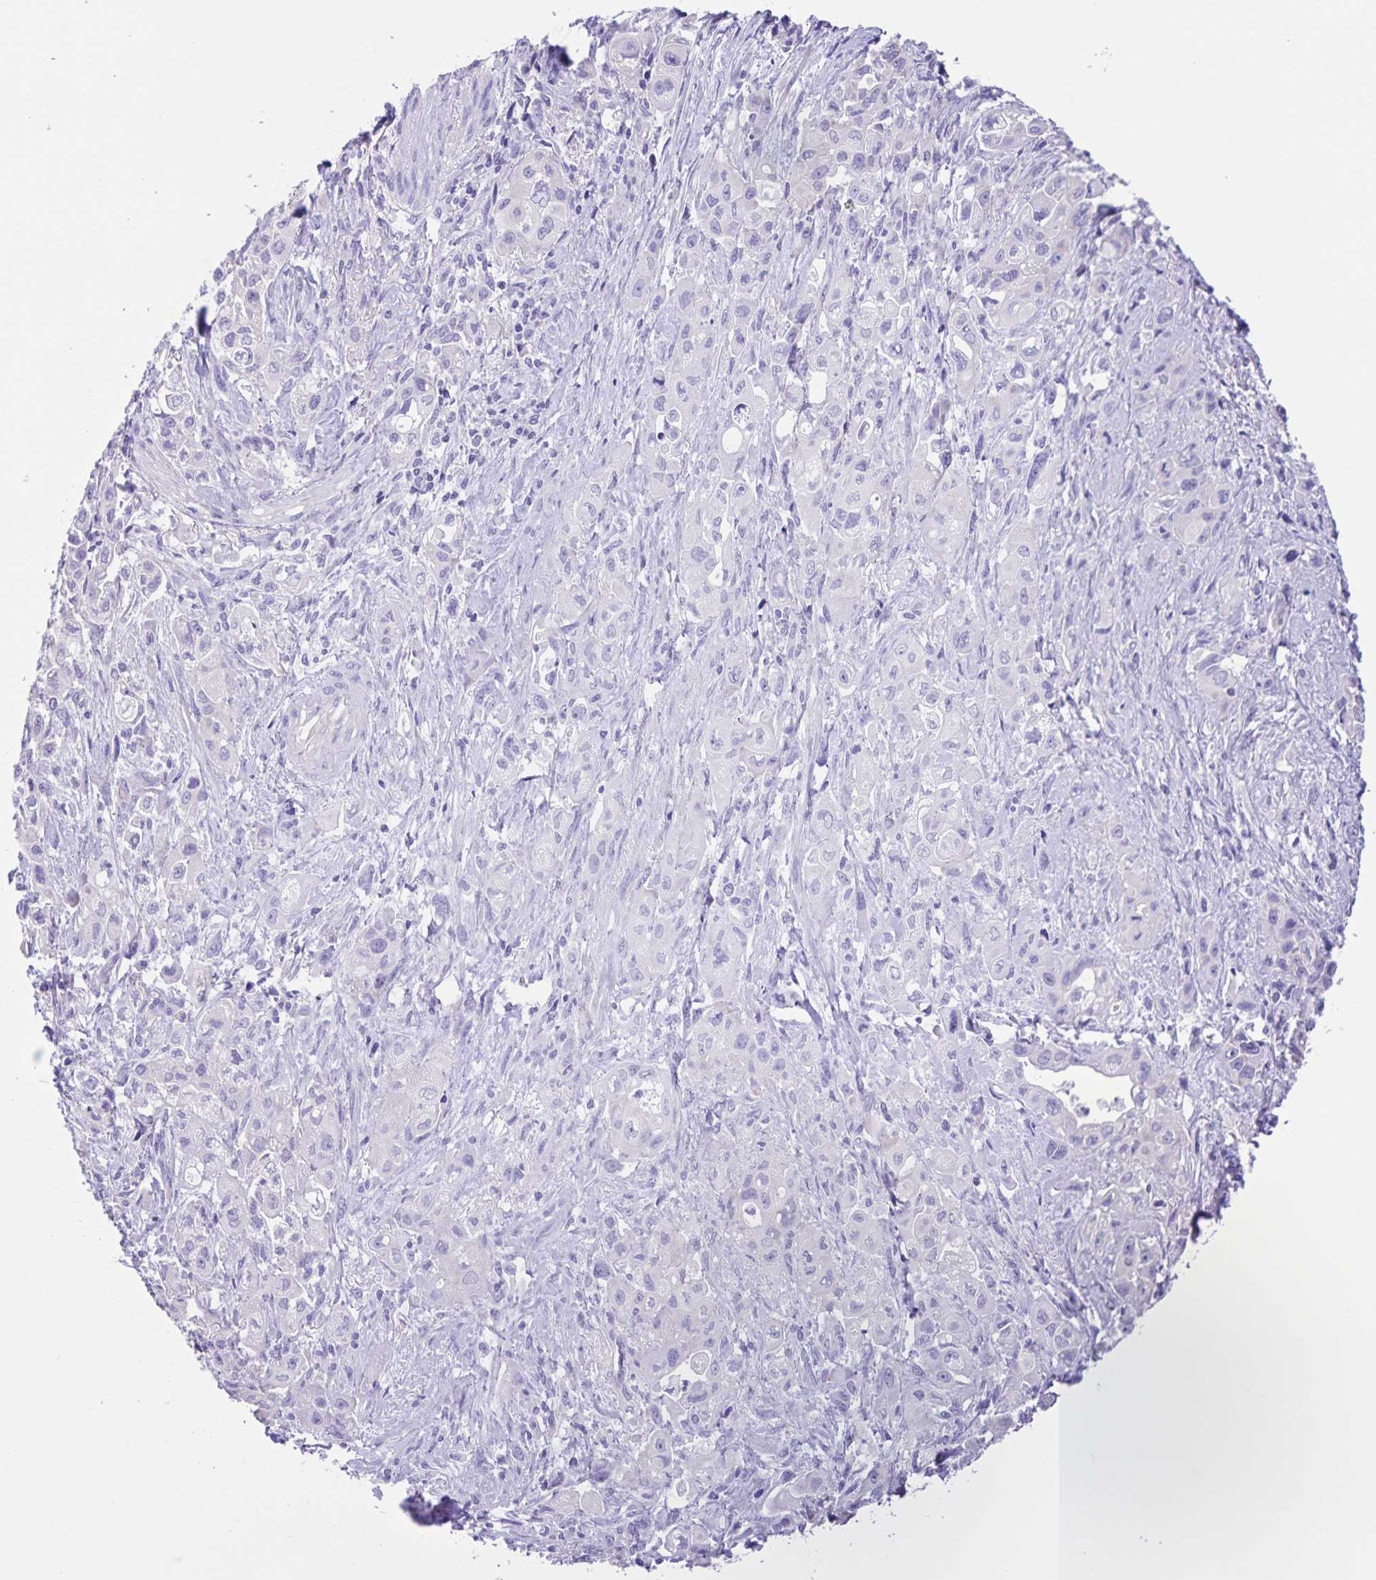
{"staining": {"intensity": "negative", "quantity": "none", "location": "none"}, "tissue": "pancreatic cancer", "cell_type": "Tumor cells", "image_type": "cancer", "snomed": [{"axis": "morphology", "description": "Adenocarcinoma, NOS"}, {"axis": "topography", "description": "Pancreas"}], "caption": "Immunohistochemistry photomicrograph of neoplastic tissue: adenocarcinoma (pancreatic) stained with DAB (3,3'-diaminobenzidine) shows no significant protein expression in tumor cells. (DAB IHC visualized using brightfield microscopy, high magnification).", "gene": "CAPSL", "patient": {"sex": "female", "age": 66}}